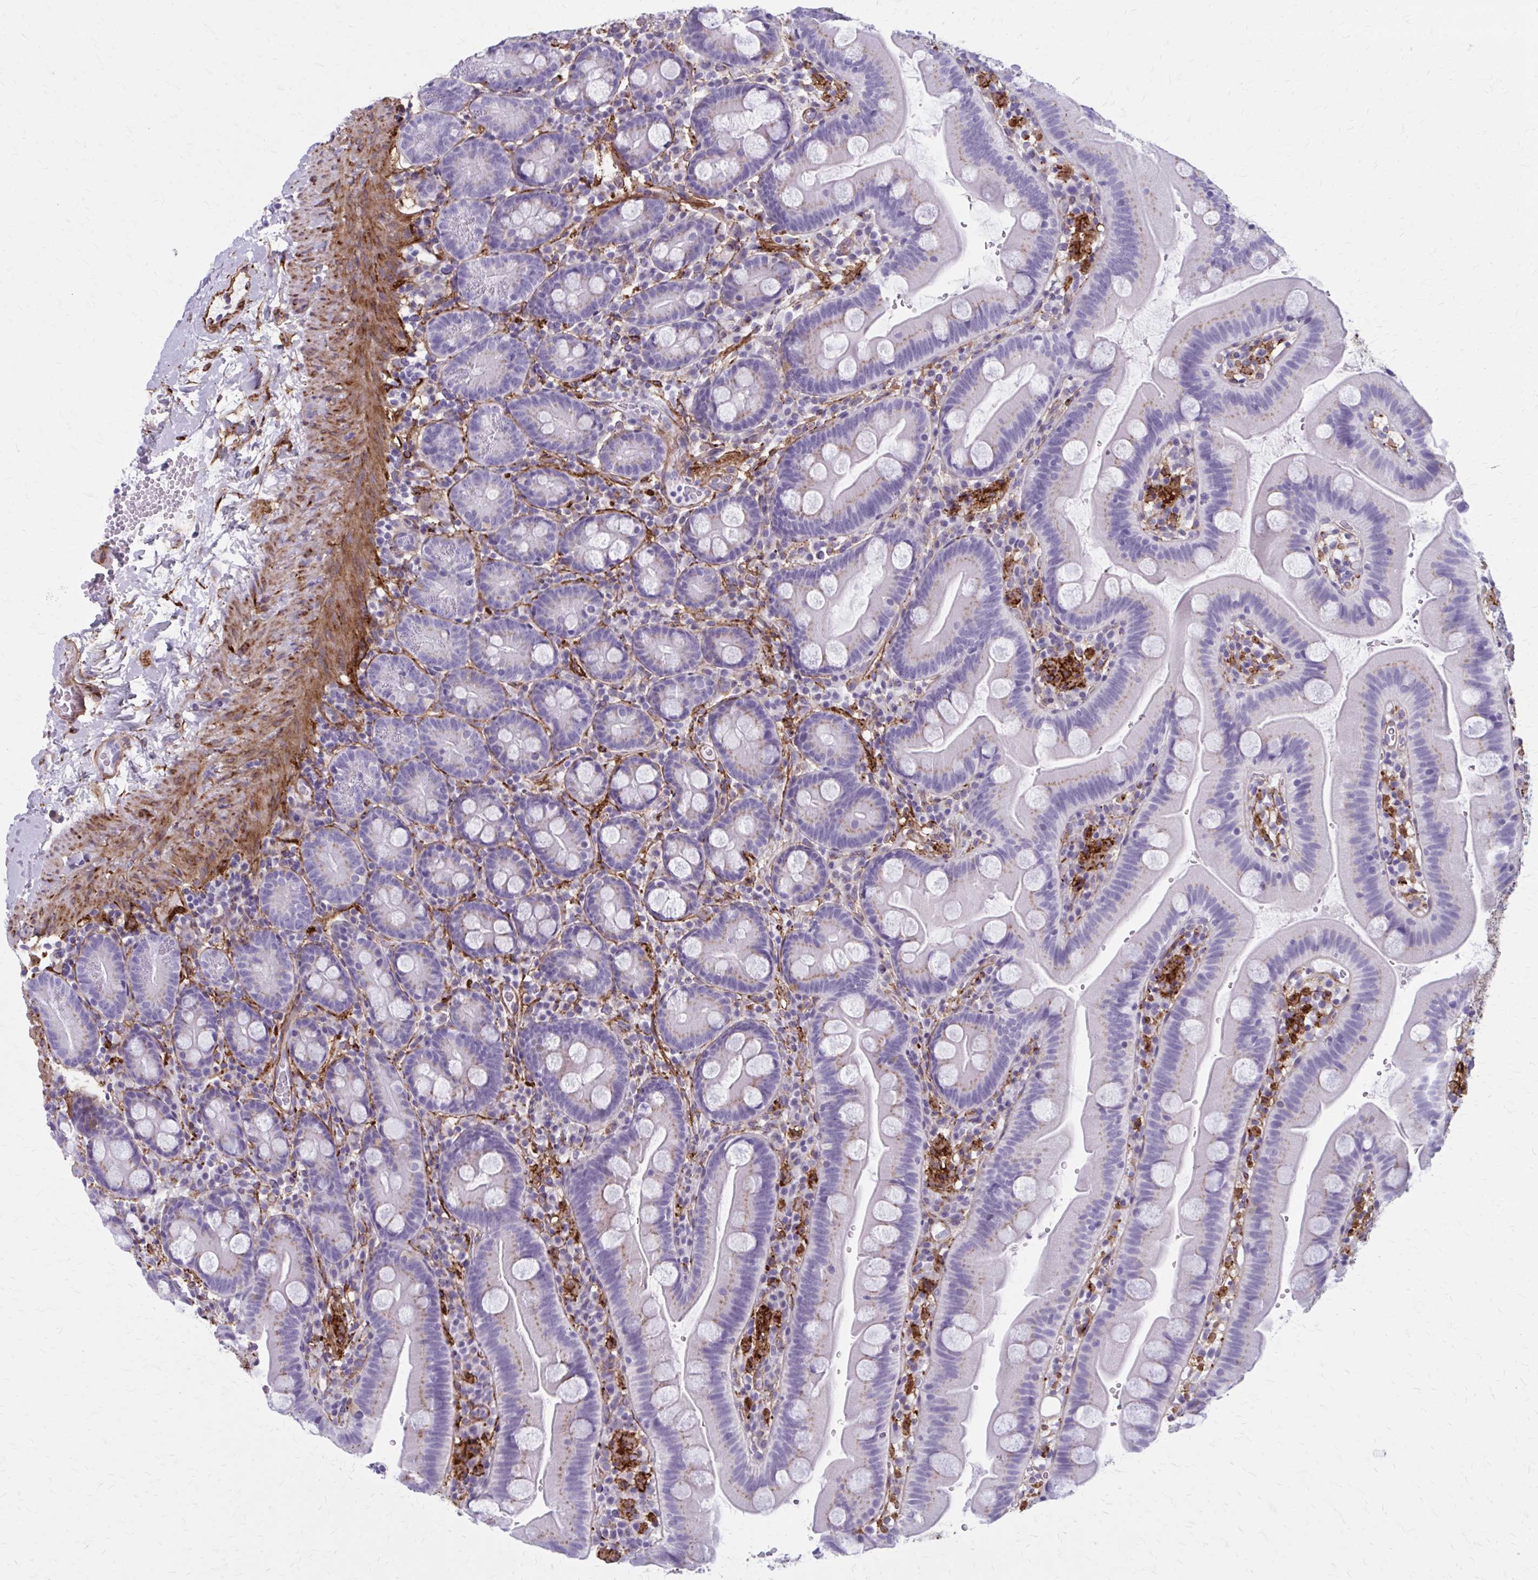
{"staining": {"intensity": "weak", "quantity": "25%-75%", "location": "cytoplasmic/membranous"}, "tissue": "small intestine", "cell_type": "Glandular cells", "image_type": "normal", "snomed": [{"axis": "morphology", "description": "Normal tissue, NOS"}, {"axis": "topography", "description": "Small intestine"}], "caption": "DAB immunohistochemical staining of normal small intestine displays weak cytoplasmic/membranous protein positivity in approximately 25%-75% of glandular cells.", "gene": "AKAP12", "patient": {"sex": "female", "age": 68}}